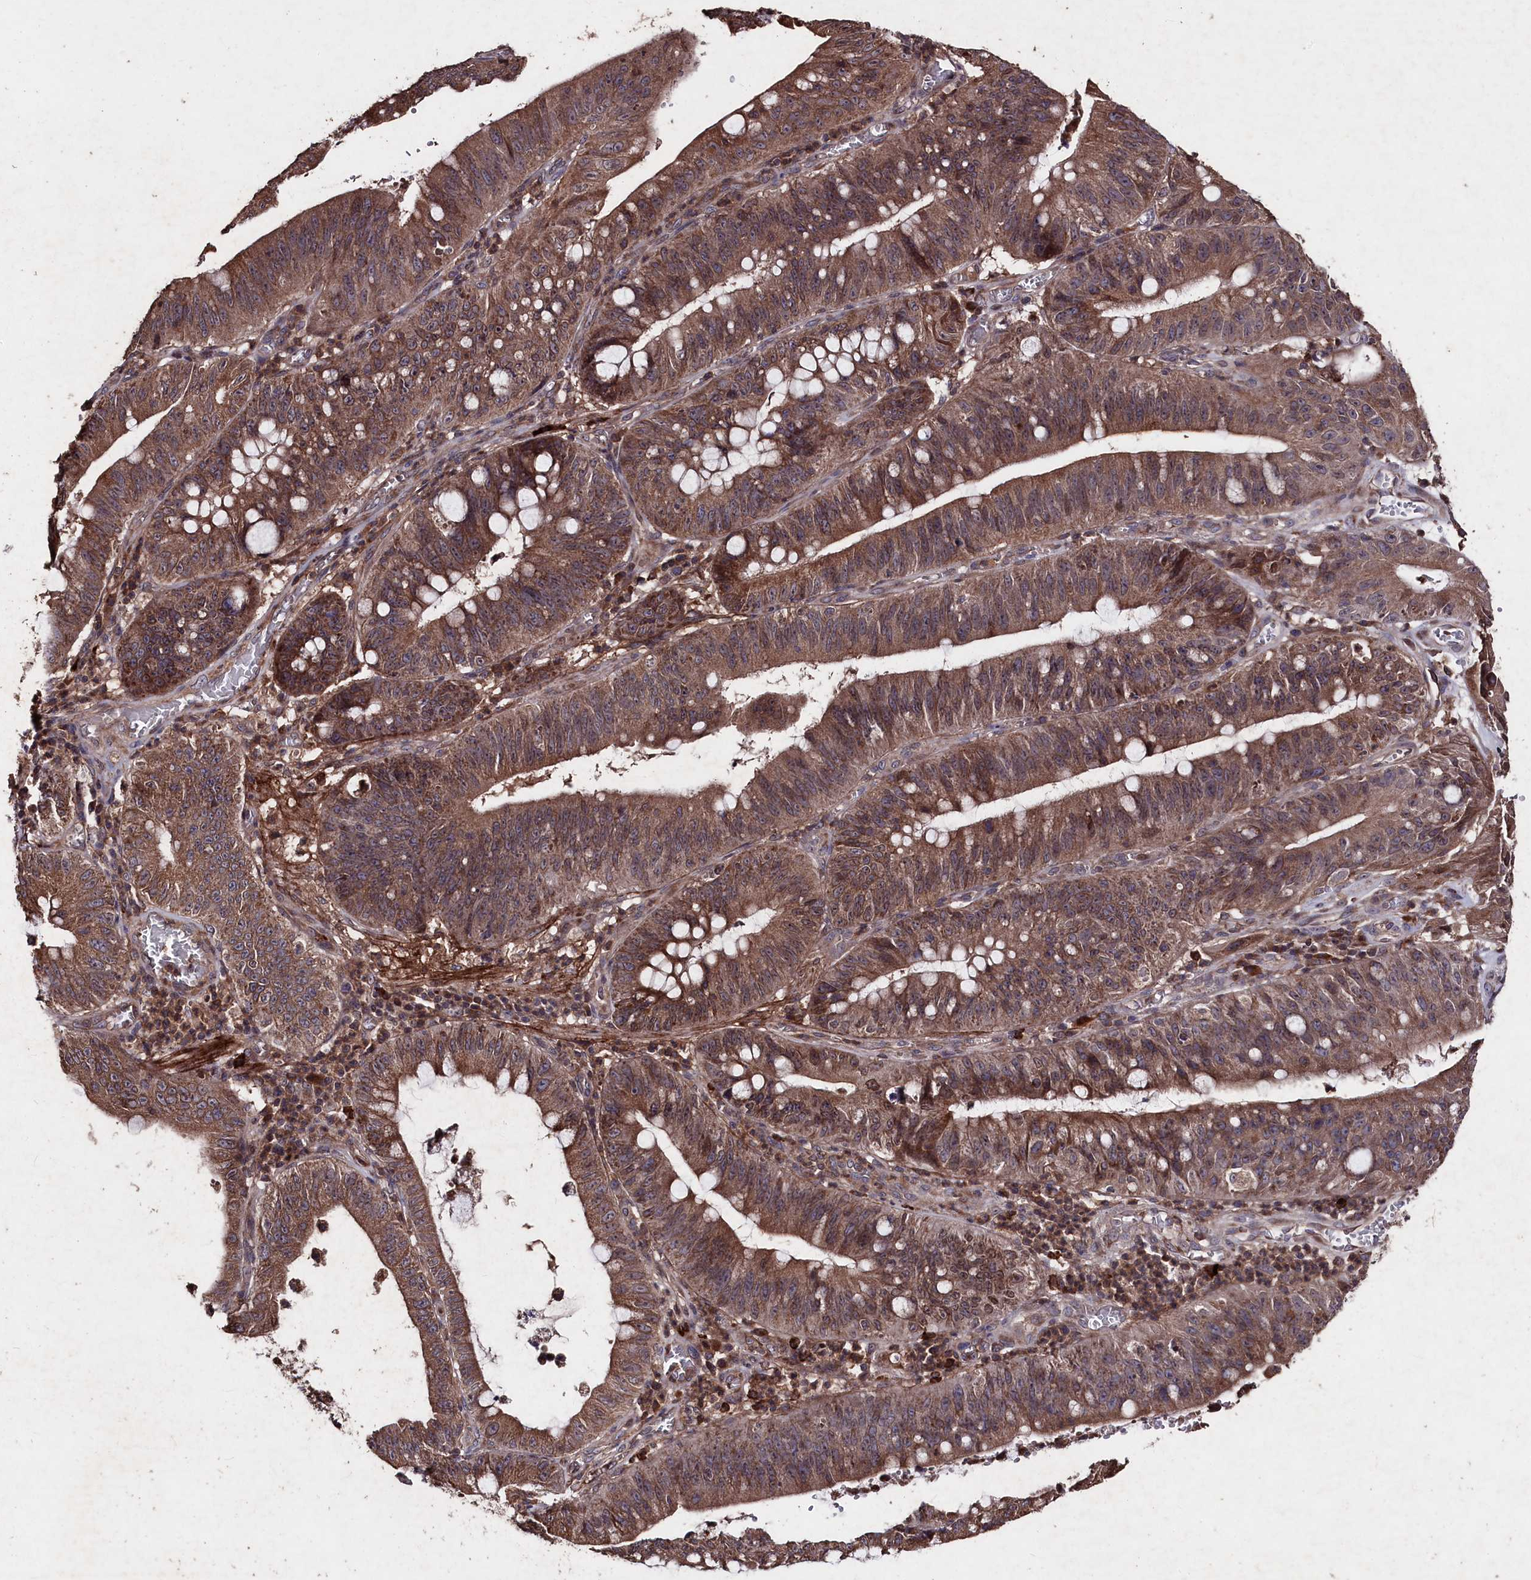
{"staining": {"intensity": "moderate", "quantity": ">75%", "location": "cytoplasmic/membranous"}, "tissue": "stomach cancer", "cell_type": "Tumor cells", "image_type": "cancer", "snomed": [{"axis": "morphology", "description": "Adenocarcinoma, NOS"}, {"axis": "topography", "description": "Stomach"}], "caption": "Moderate cytoplasmic/membranous expression for a protein is identified in approximately >75% of tumor cells of stomach cancer (adenocarcinoma) using immunohistochemistry (IHC).", "gene": "MYO1H", "patient": {"sex": "male", "age": 59}}